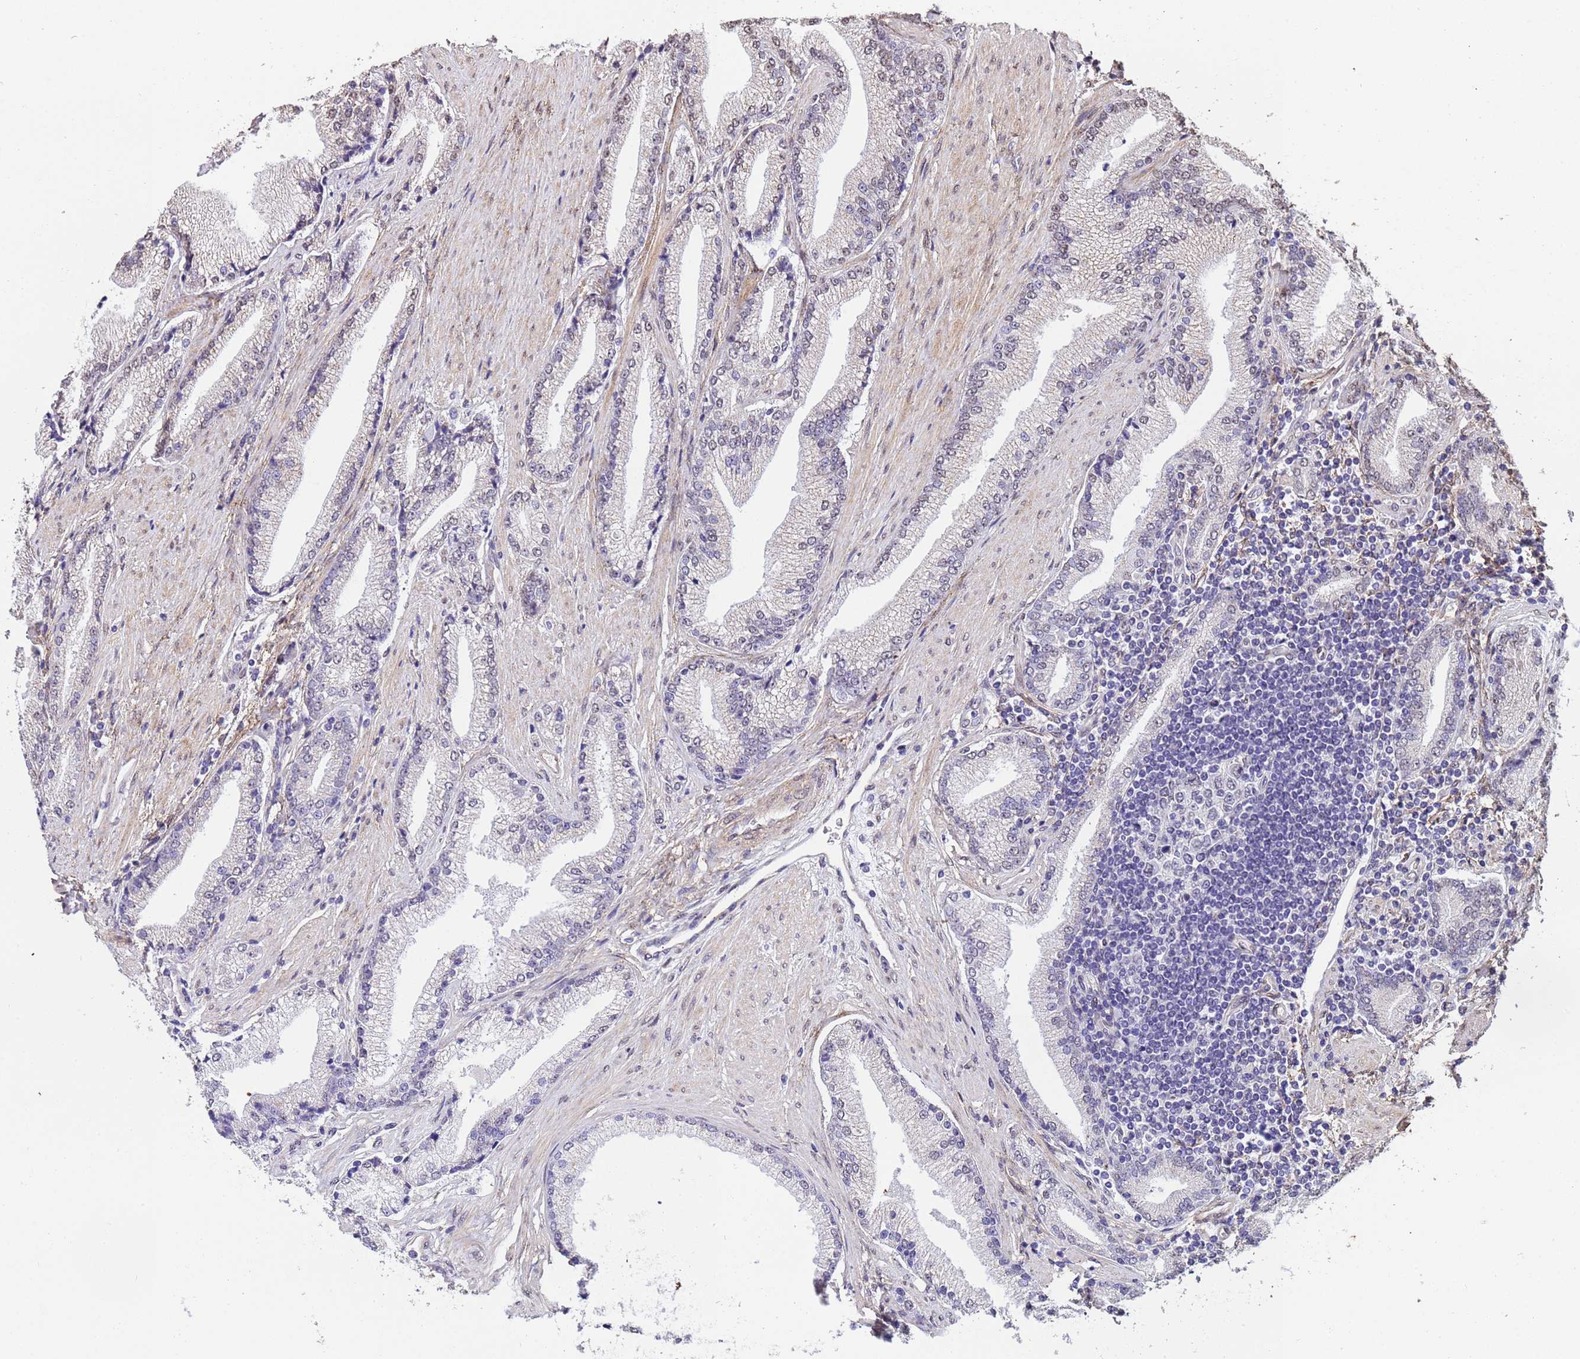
{"staining": {"intensity": "weak", "quantity": "<25%", "location": "nuclear"}, "tissue": "prostate cancer", "cell_type": "Tumor cells", "image_type": "cancer", "snomed": [{"axis": "morphology", "description": "Adenocarcinoma, High grade"}, {"axis": "topography", "description": "Prostate"}], "caption": "This is a image of immunohistochemistry (IHC) staining of high-grade adenocarcinoma (prostate), which shows no staining in tumor cells.", "gene": "TRIP6", "patient": {"sex": "male", "age": 67}}